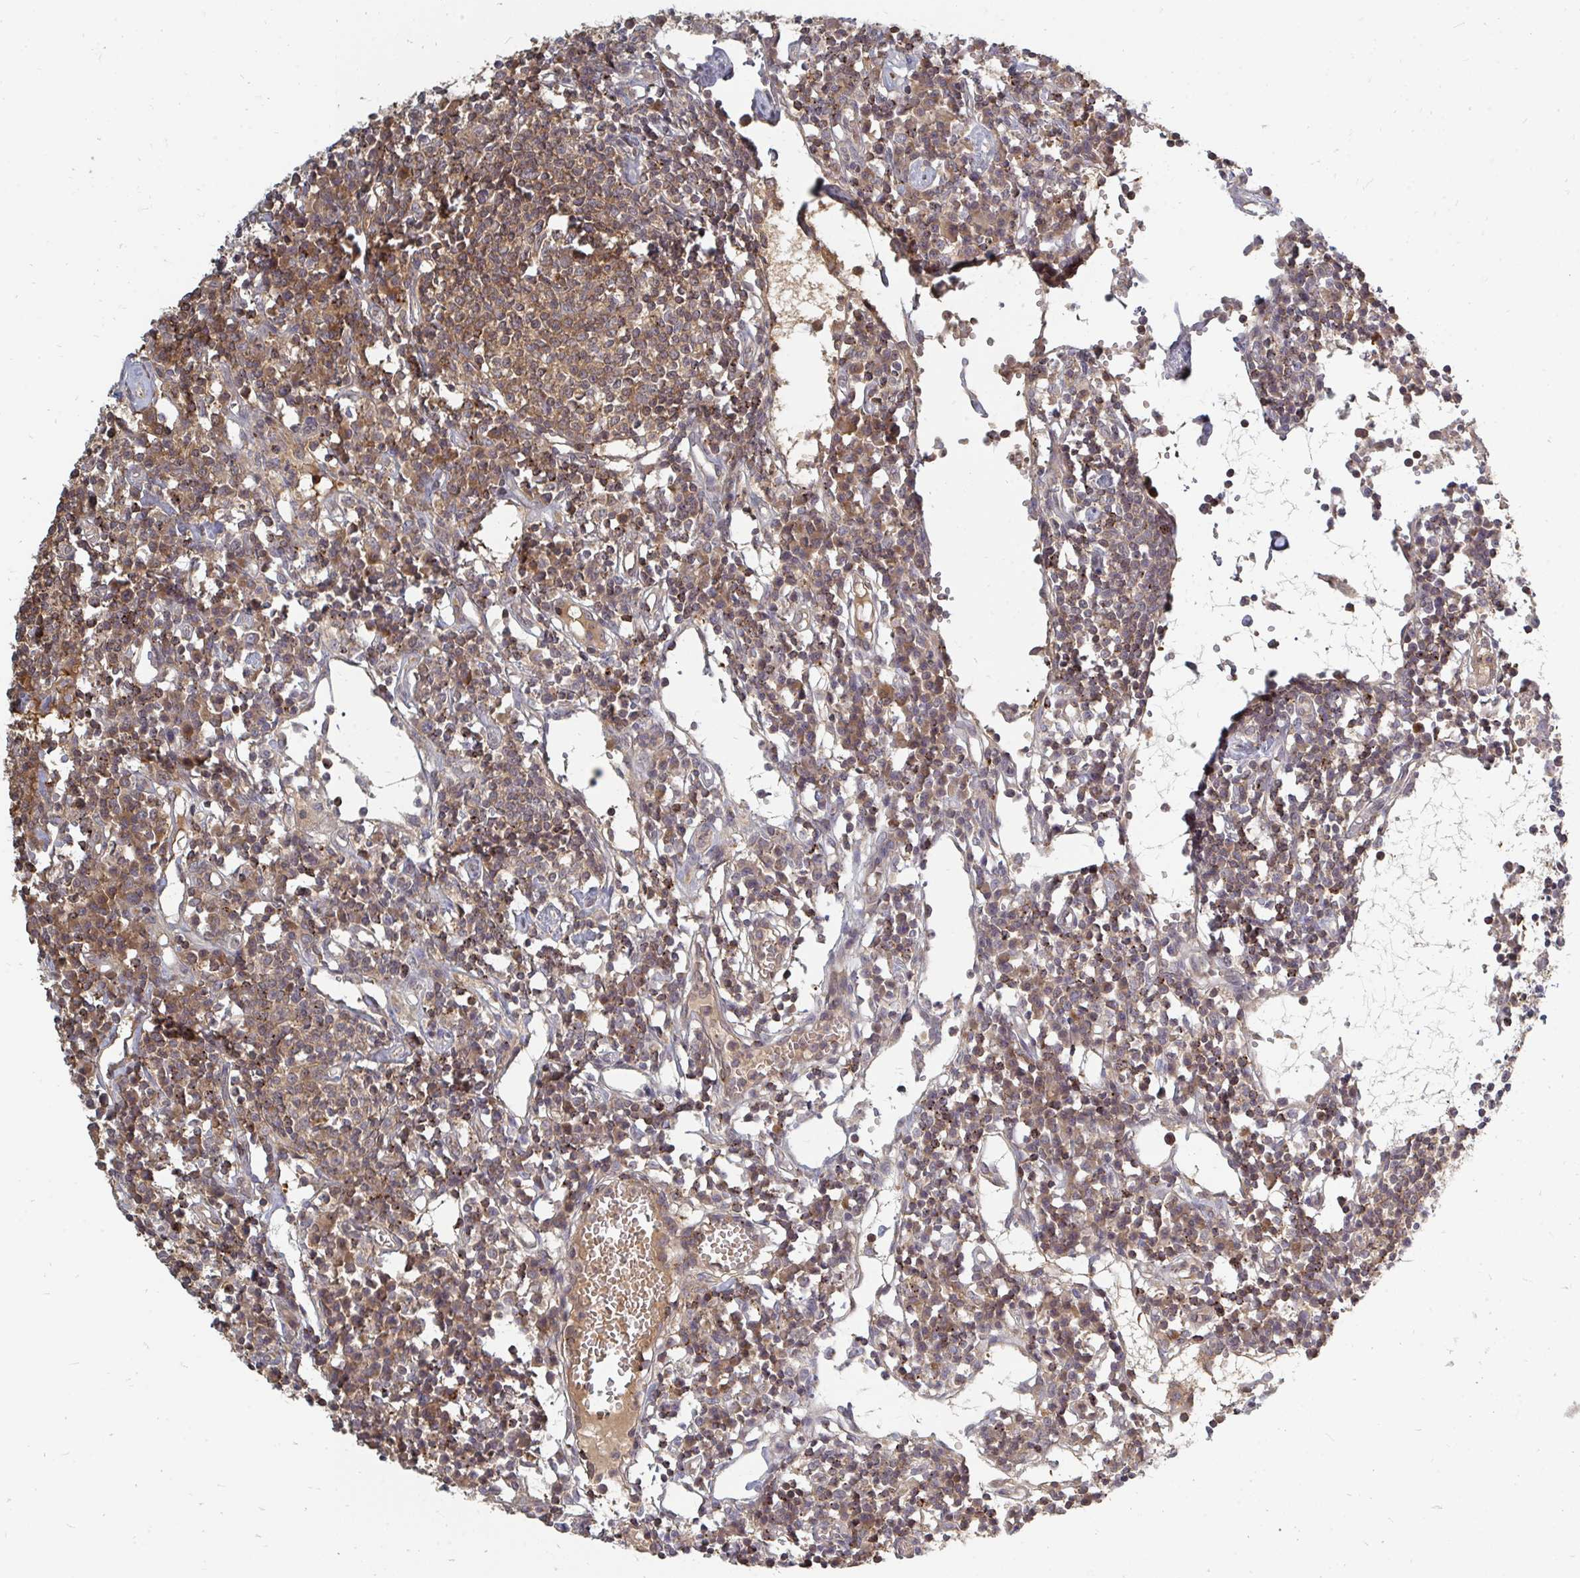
{"staining": {"intensity": "moderate", "quantity": "25%-75%", "location": "cytoplasmic/membranous"}, "tissue": "lymph node", "cell_type": "Germinal center cells", "image_type": "normal", "snomed": [{"axis": "morphology", "description": "Normal tissue, NOS"}, {"axis": "topography", "description": "Lymph node"}], "caption": "Immunohistochemical staining of benign lymph node exhibits moderate cytoplasmic/membranous protein positivity in about 25%-75% of germinal center cells. (Brightfield microscopy of DAB IHC at high magnification).", "gene": "ZNF285", "patient": {"sex": "female", "age": 78}}